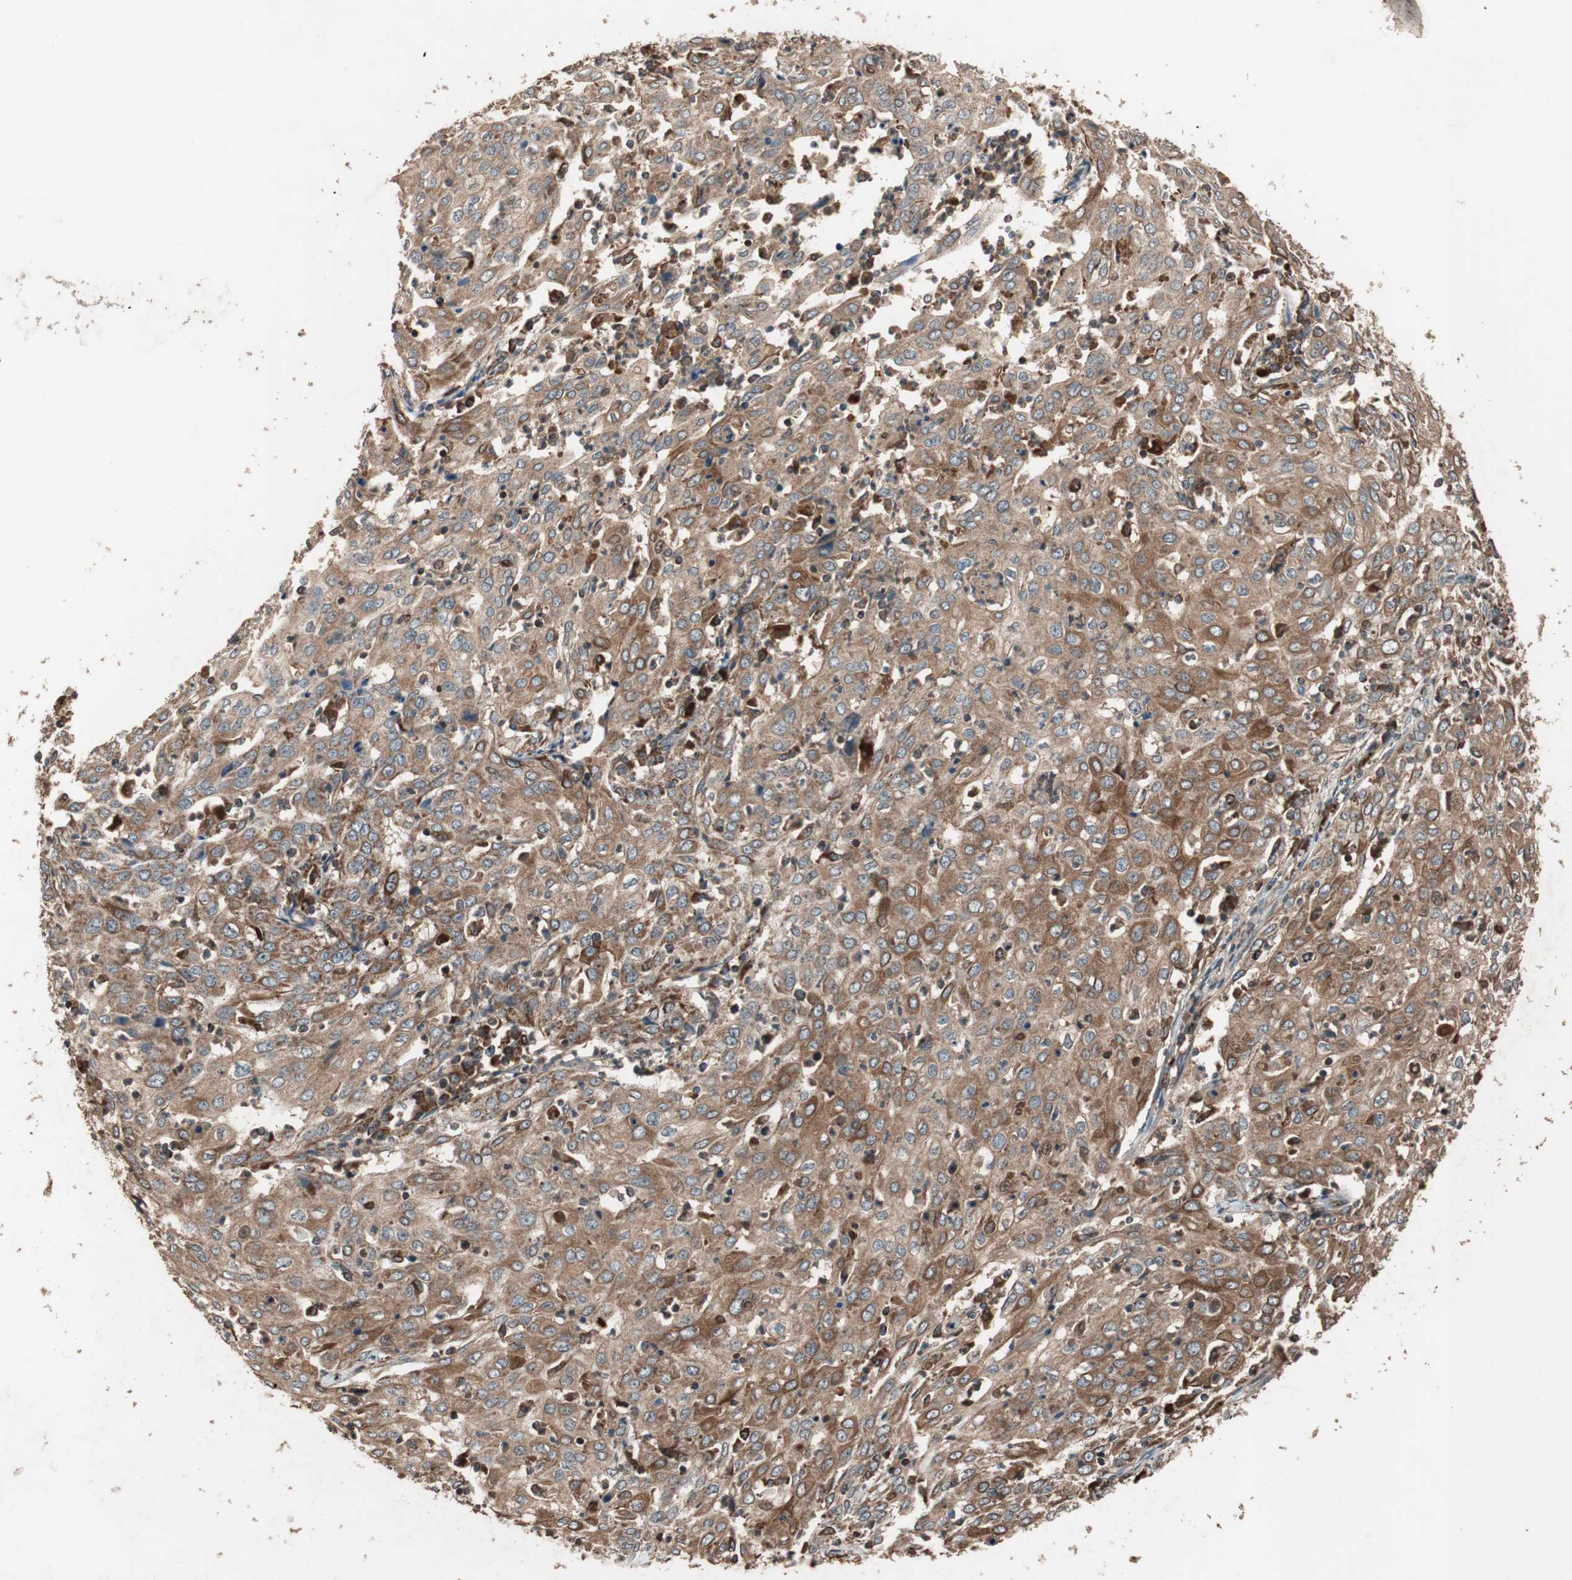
{"staining": {"intensity": "strong", "quantity": ">75%", "location": "cytoplasmic/membranous"}, "tissue": "cervical cancer", "cell_type": "Tumor cells", "image_type": "cancer", "snomed": [{"axis": "morphology", "description": "Squamous cell carcinoma, NOS"}, {"axis": "topography", "description": "Cervix"}], "caption": "An immunohistochemistry (IHC) micrograph of tumor tissue is shown. Protein staining in brown highlights strong cytoplasmic/membranous positivity in cervical cancer within tumor cells.", "gene": "RAB1A", "patient": {"sex": "female", "age": 39}}